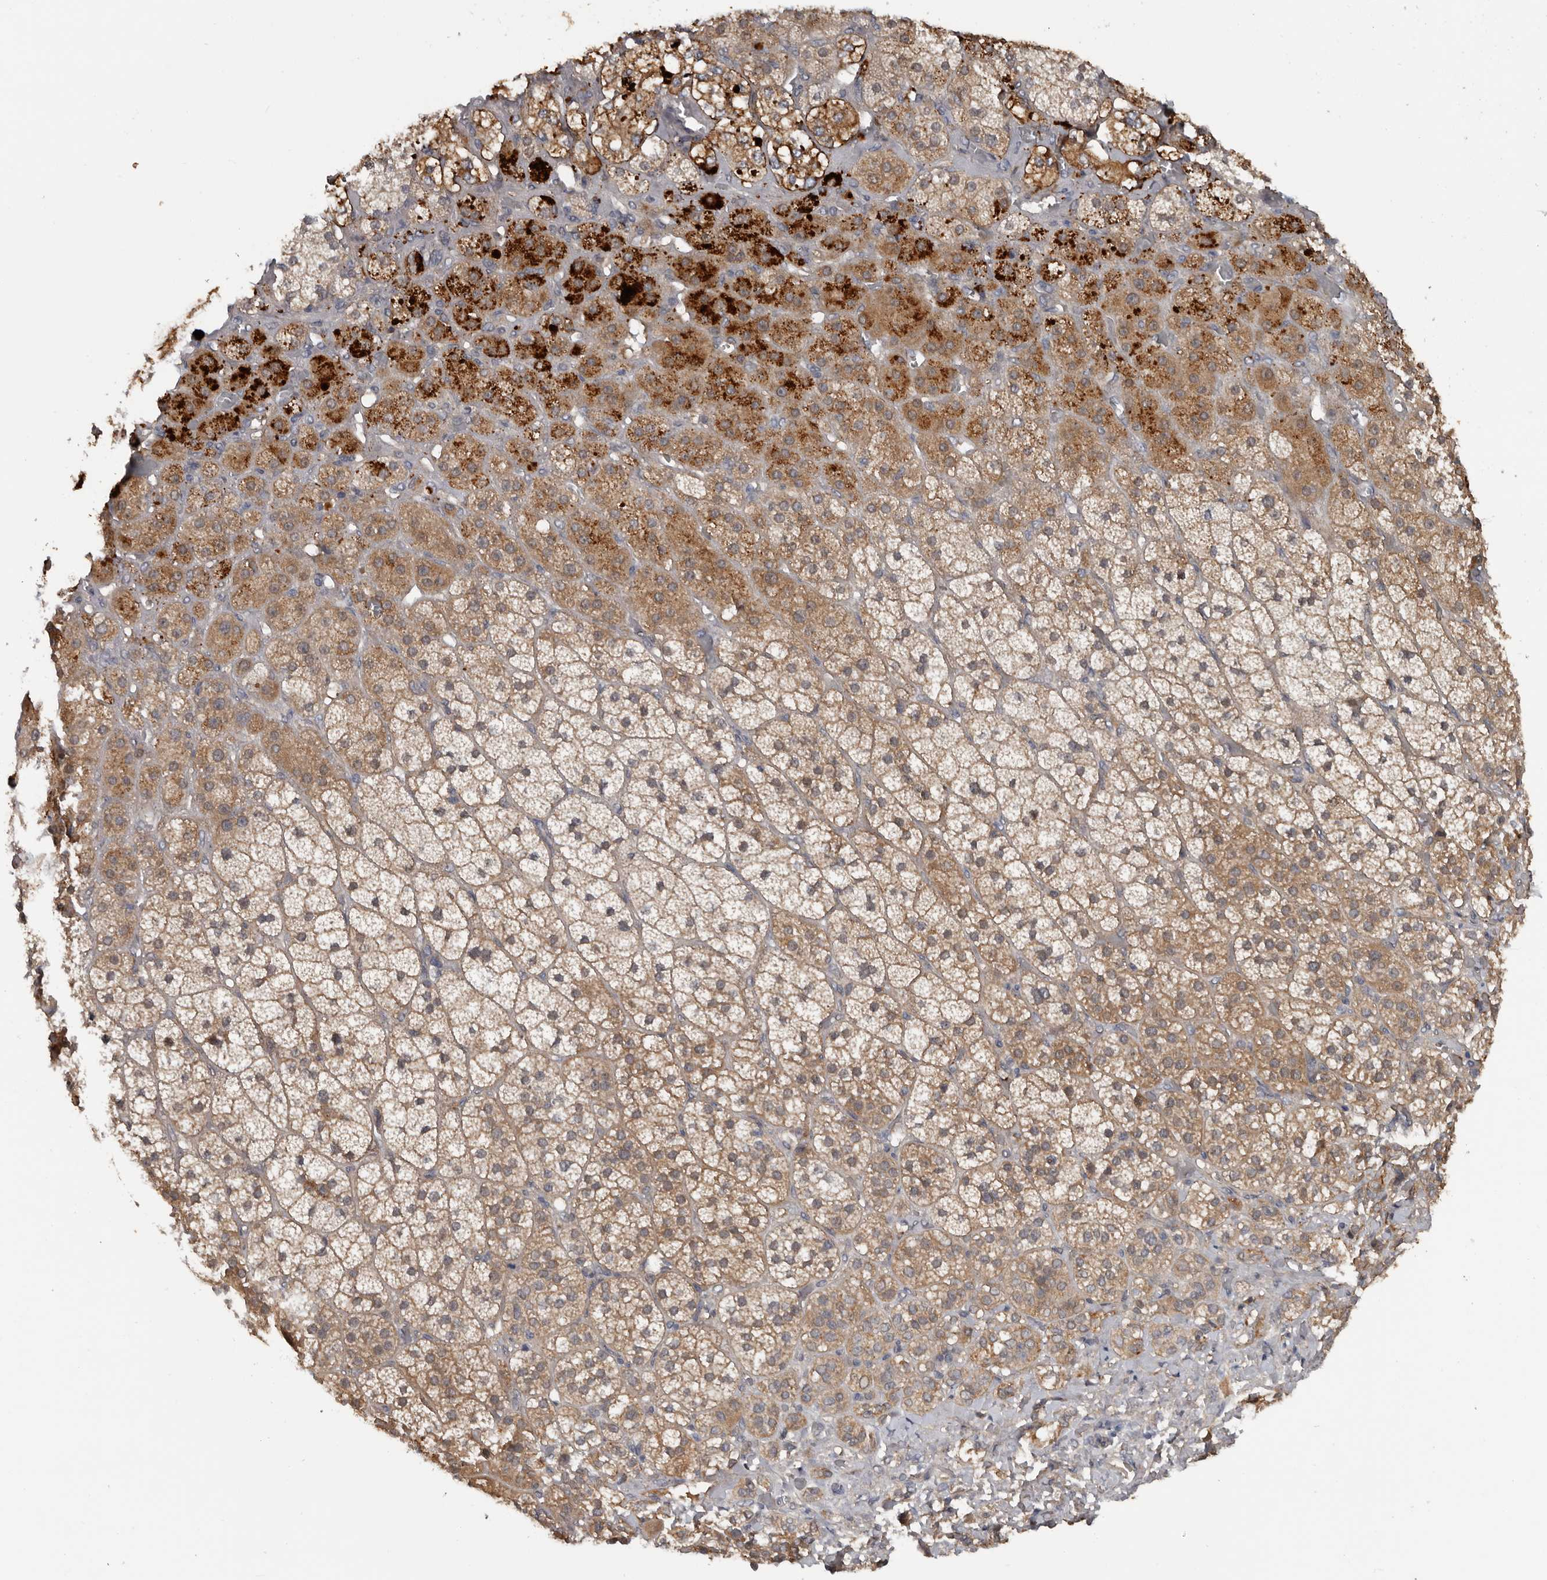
{"staining": {"intensity": "strong", "quantity": ">75%", "location": "cytoplasmic/membranous"}, "tissue": "adrenal gland", "cell_type": "Glandular cells", "image_type": "normal", "snomed": [{"axis": "morphology", "description": "Normal tissue, NOS"}, {"axis": "topography", "description": "Adrenal gland"}], "caption": "IHC image of unremarkable human adrenal gland stained for a protein (brown), which exhibits high levels of strong cytoplasmic/membranous expression in about >75% of glandular cells.", "gene": "DNAJB4", "patient": {"sex": "male", "age": 57}}